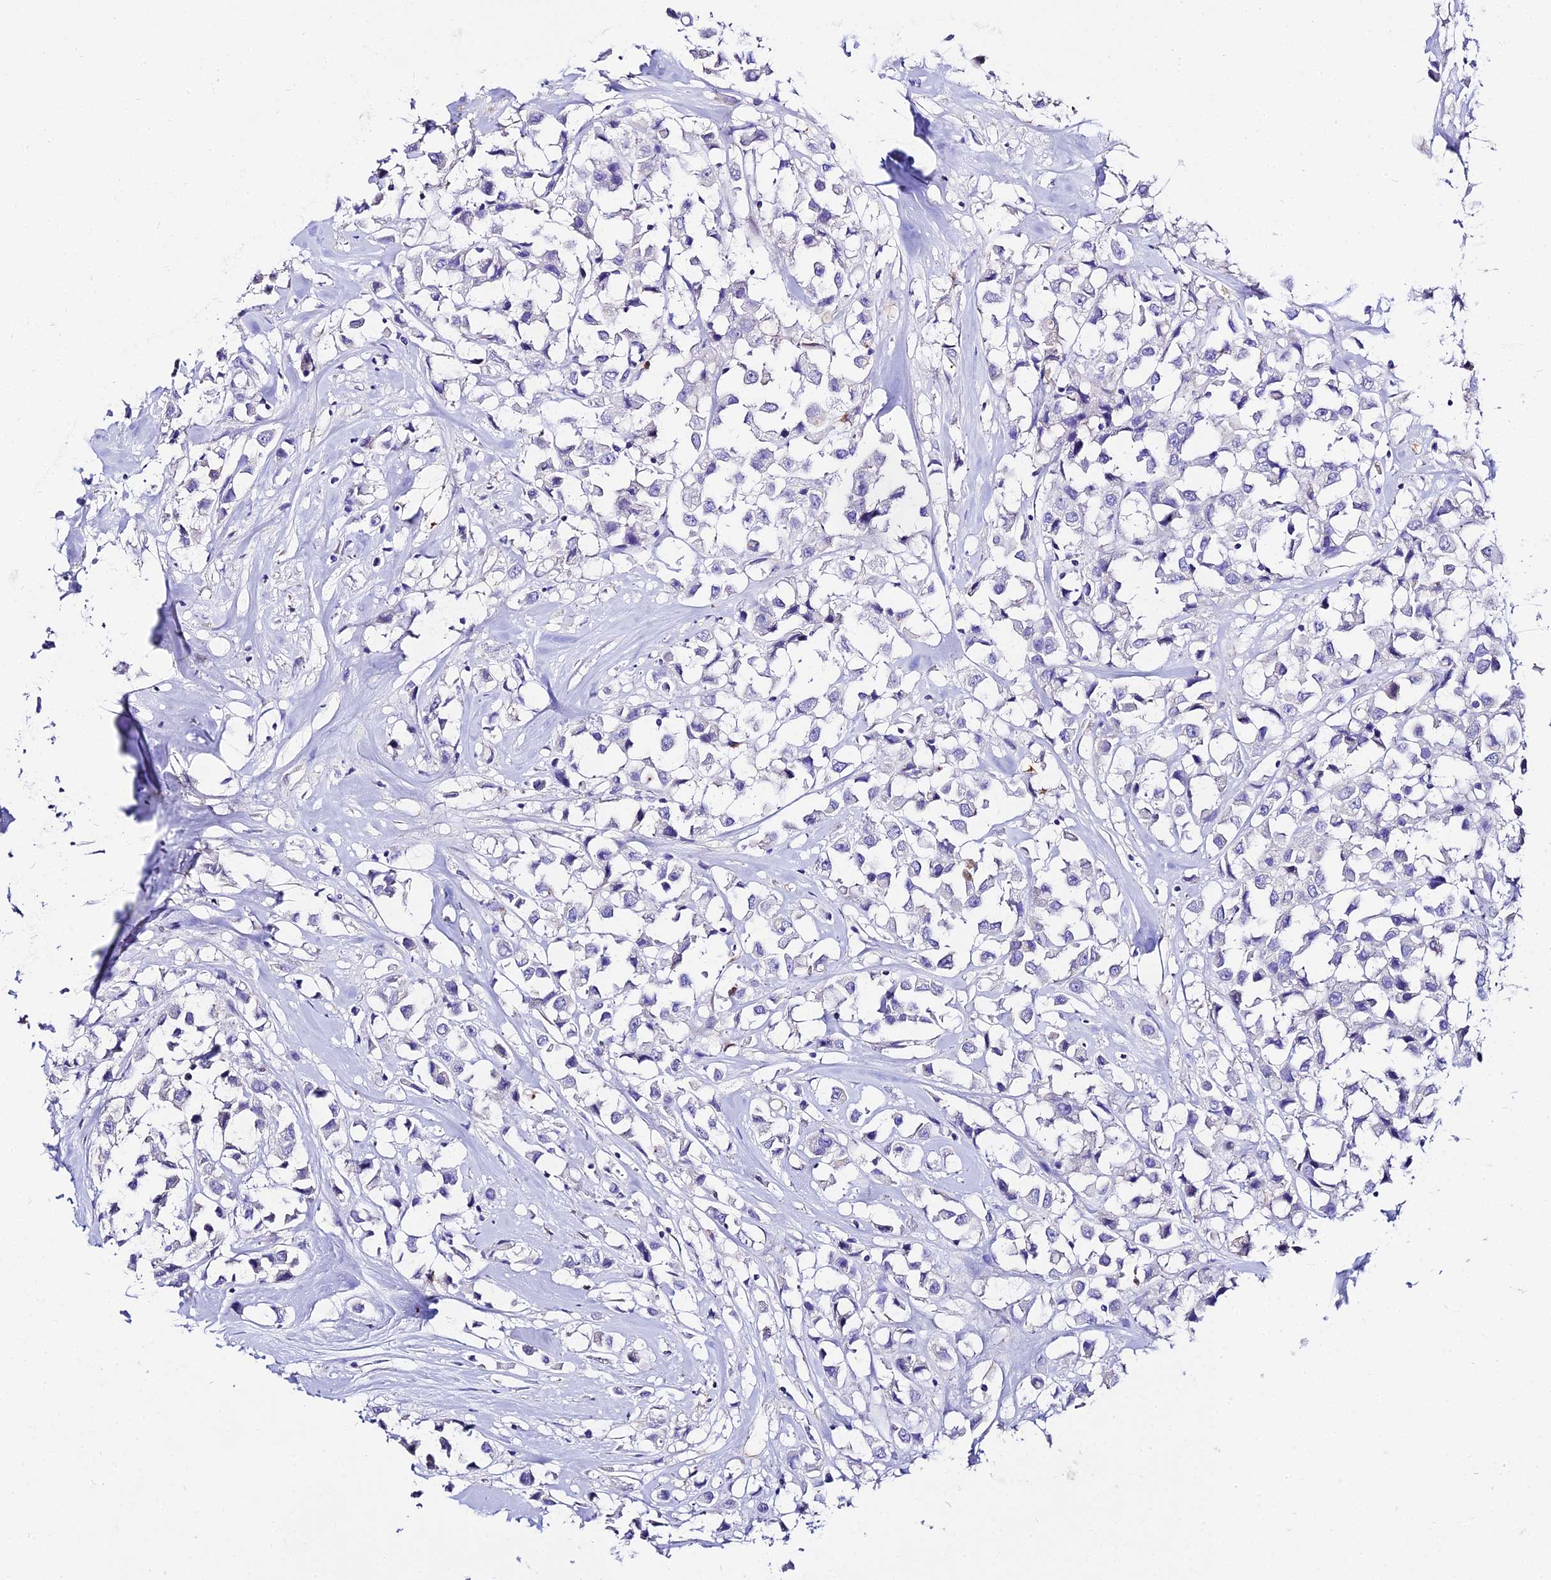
{"staining": {"intensity": "negative", "quantity": "none", "location": "none"}, "tissue": "breast cancer", "cell_type": "Tumor cells", "image_type": "cancer", "snomed": [{"axis": "morphology", "description": "Duct carcinoma"}, {"axis": "topography", "description": "Breast"}], "caption": "A high-resolution image shows IHC staining of invasive ductal carcinoma (breast), which reveals no significant positivity in tumor cells.", "gene": "TUBA3D", "patient": {"sex": "female", "age": 61}}